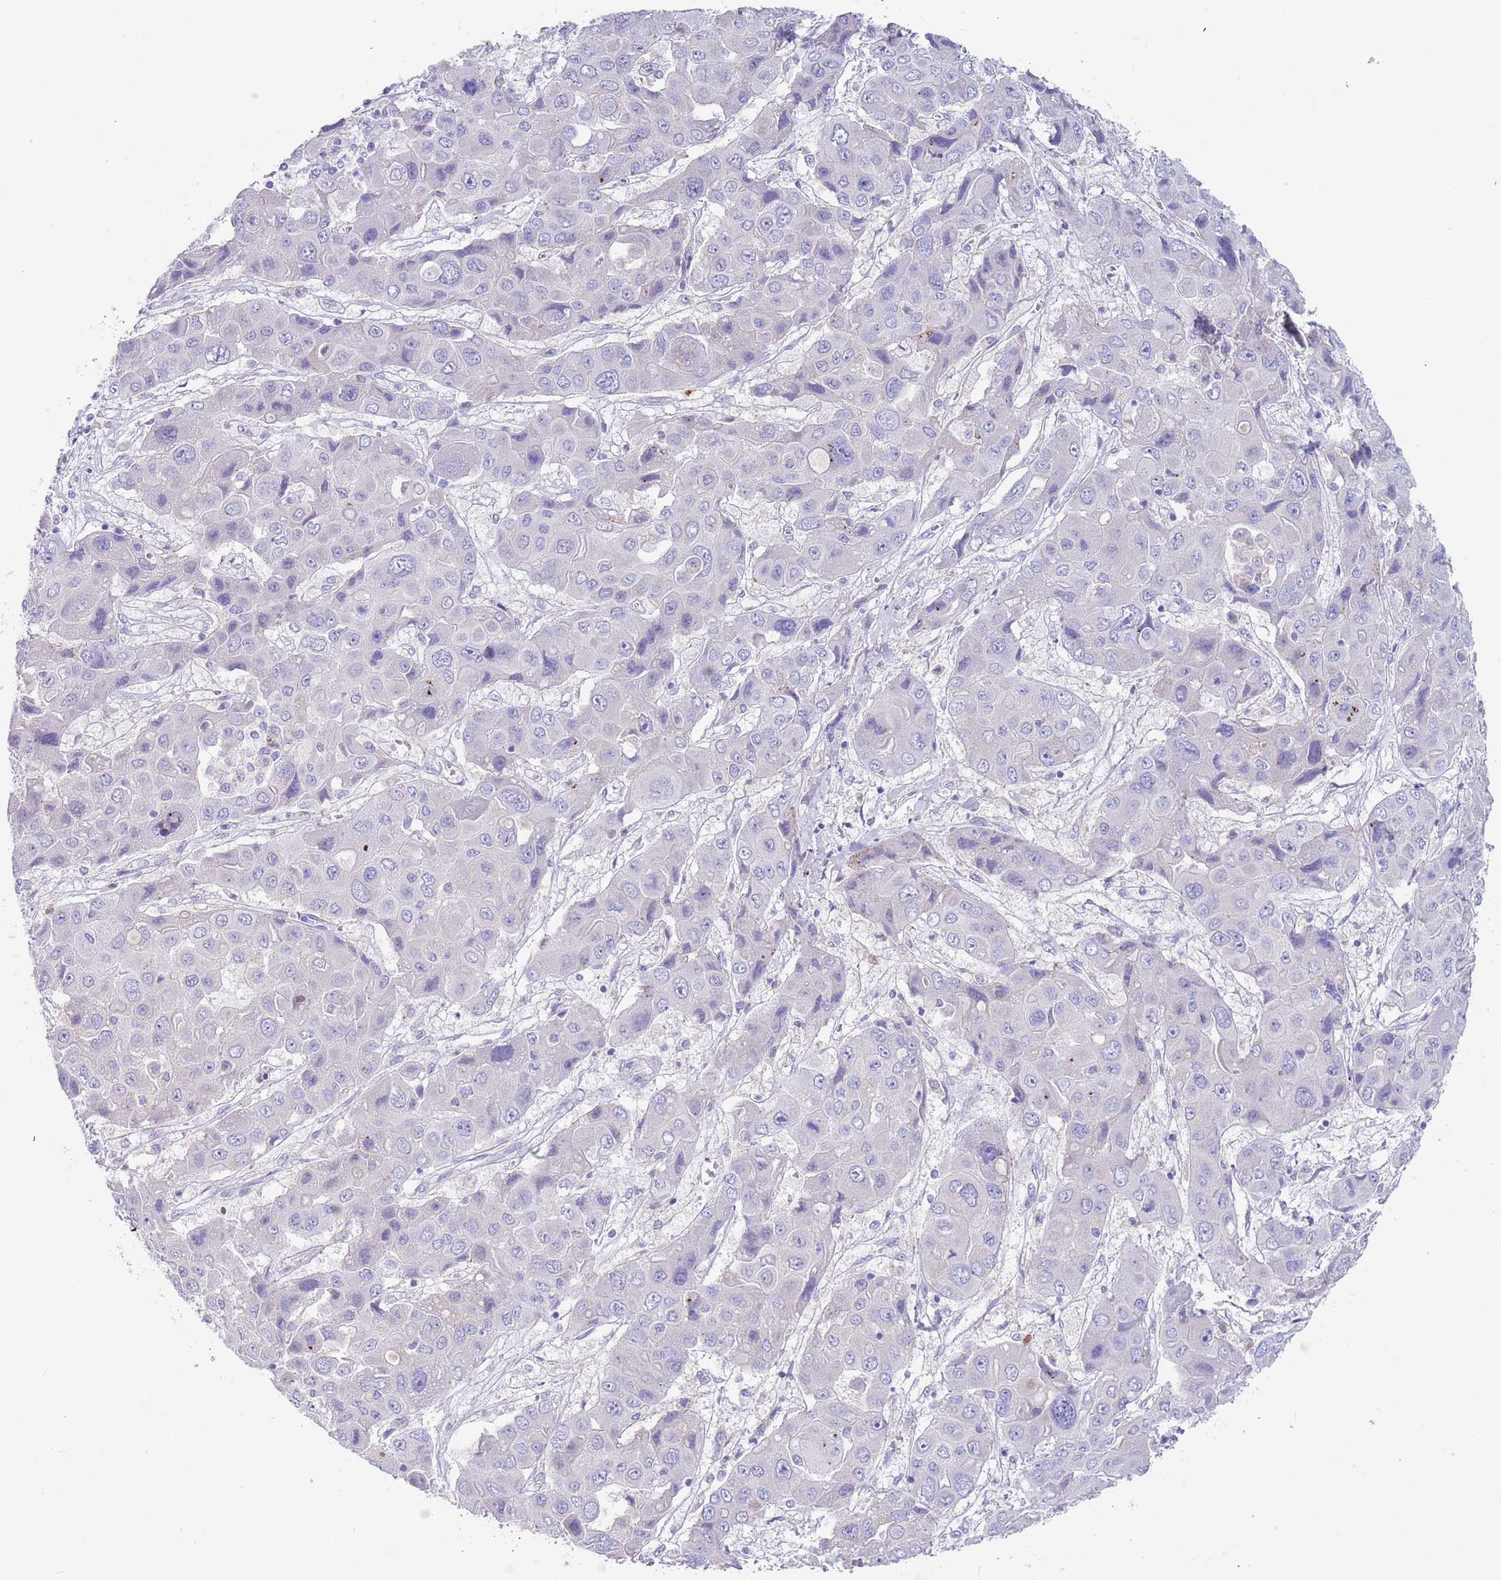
{"staining": {"intensity": "negative", "quantity": "none", "location": "none"}, "tissue": "liver cancer", "cell_type": "Tumor cells", "image_type": "cancer", "snomed": [{"axis": "morphology", "description": "Cholangiocarcinoma"}, {"axis": "topography", "description": "Liver"}], "caption": "This is a histopathology image of immunohistochemistry (IHC) staining of liver cancer (cholangiocarcinoma), which shows no staining in tumor cells.", "gene": "TYW1", "patient": {"sex": "male", "age": 67}}